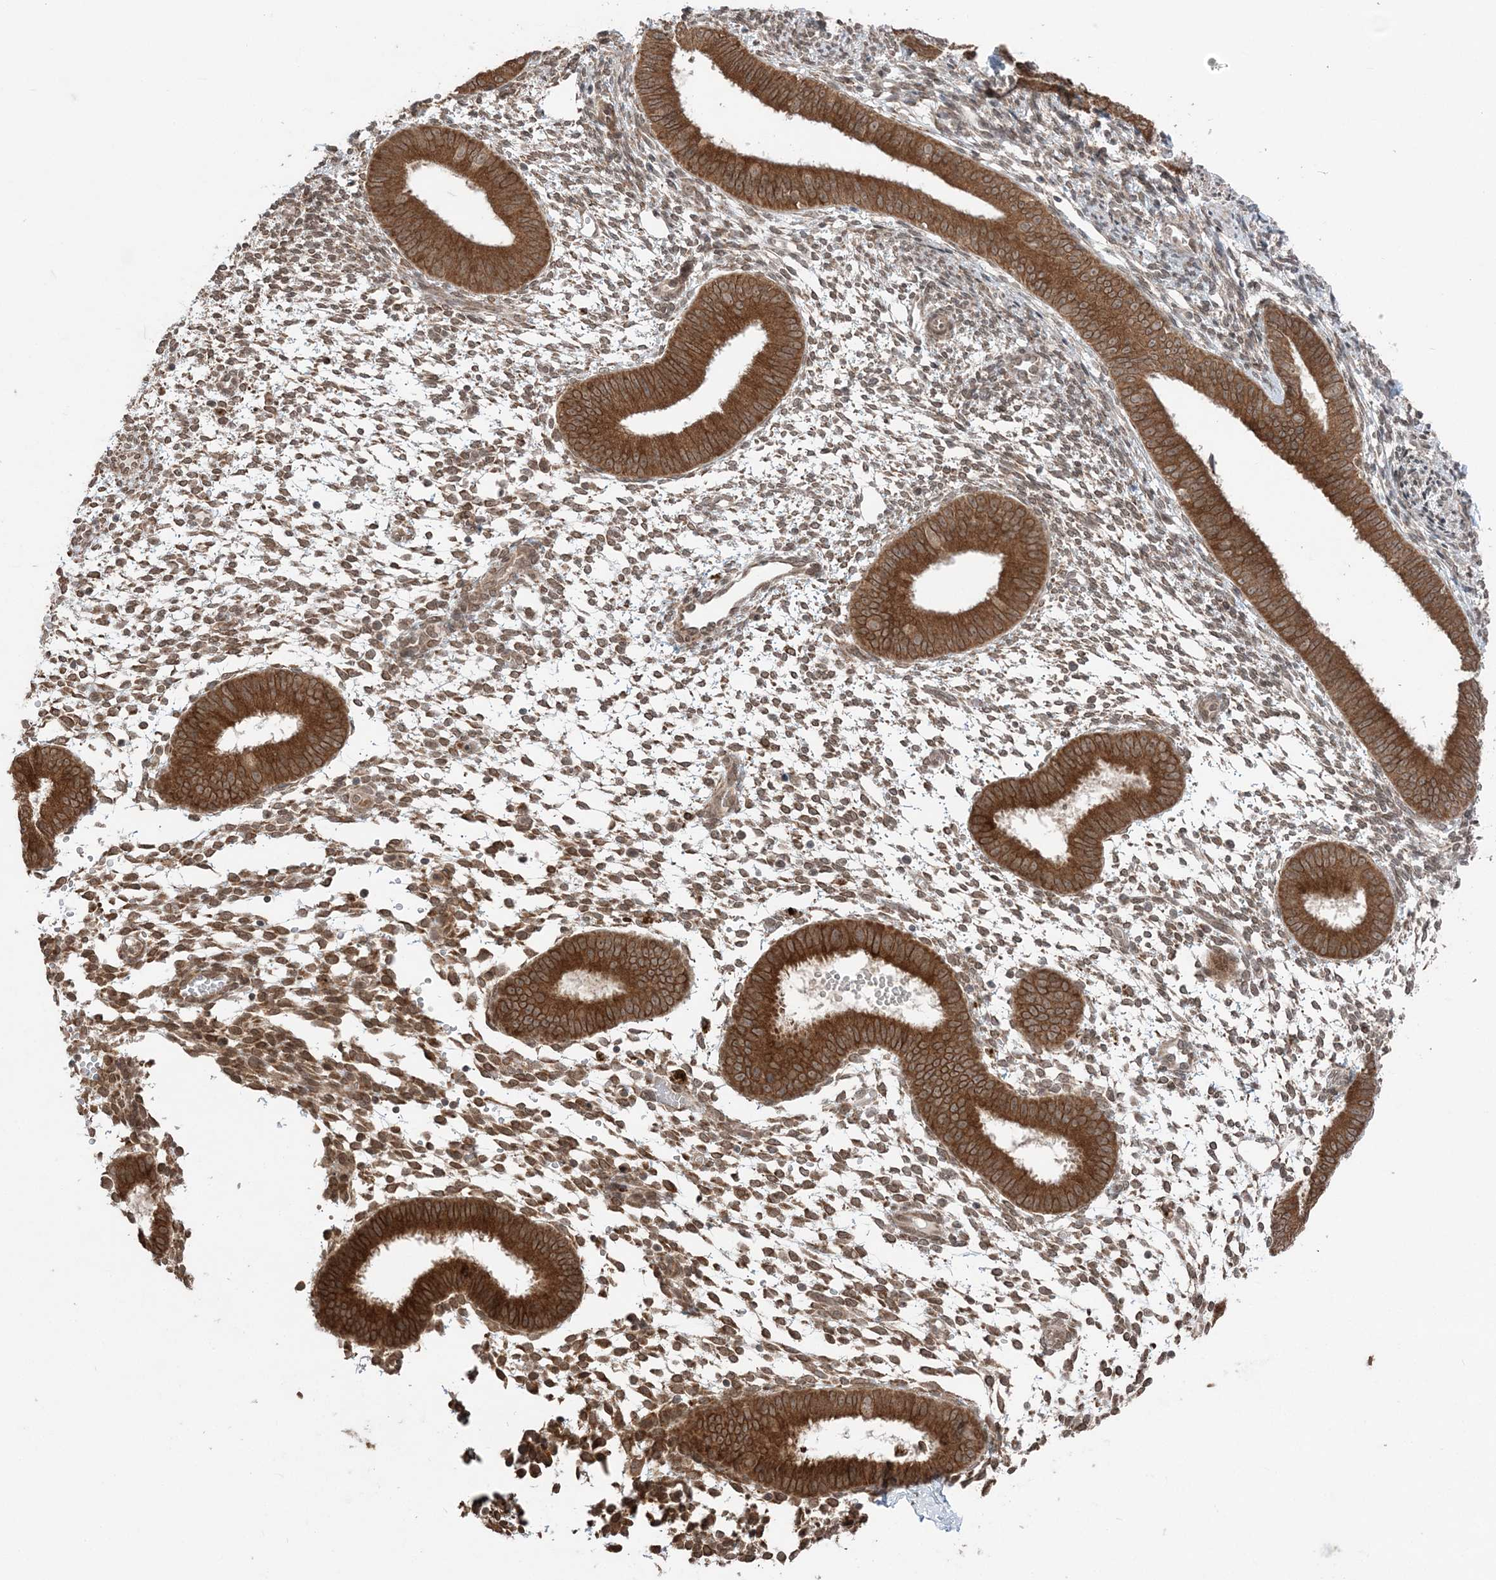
{"staining": {"intensity": "moderate", "quantity": "25%-75%", "location": "cytoplasmic/membranous,nuclear"}, "tissue": "endometrium", "cell_type": "Cells in endometrial stroma", "image_type": "normal", "snomed": [{"axis": "morphology", "description": "Normal tissue, NOS"}, {"axis": "topography", "description": "Uterus"}, {"axis": "topography", "description": "Endometrium"}], "caption": "IHC micrograph of unremarkable endometrium: endometrium stained using IHC shows medium levels of moderate protein expression localized specifically in the cytoplasmic/membranous,nuclear of cells in endometrial stroma, appearing as a cytoplasmic/membranous,nuclear brown color.", "gene": "TMED10", "patient": {"sex": "female", "age": 48}}